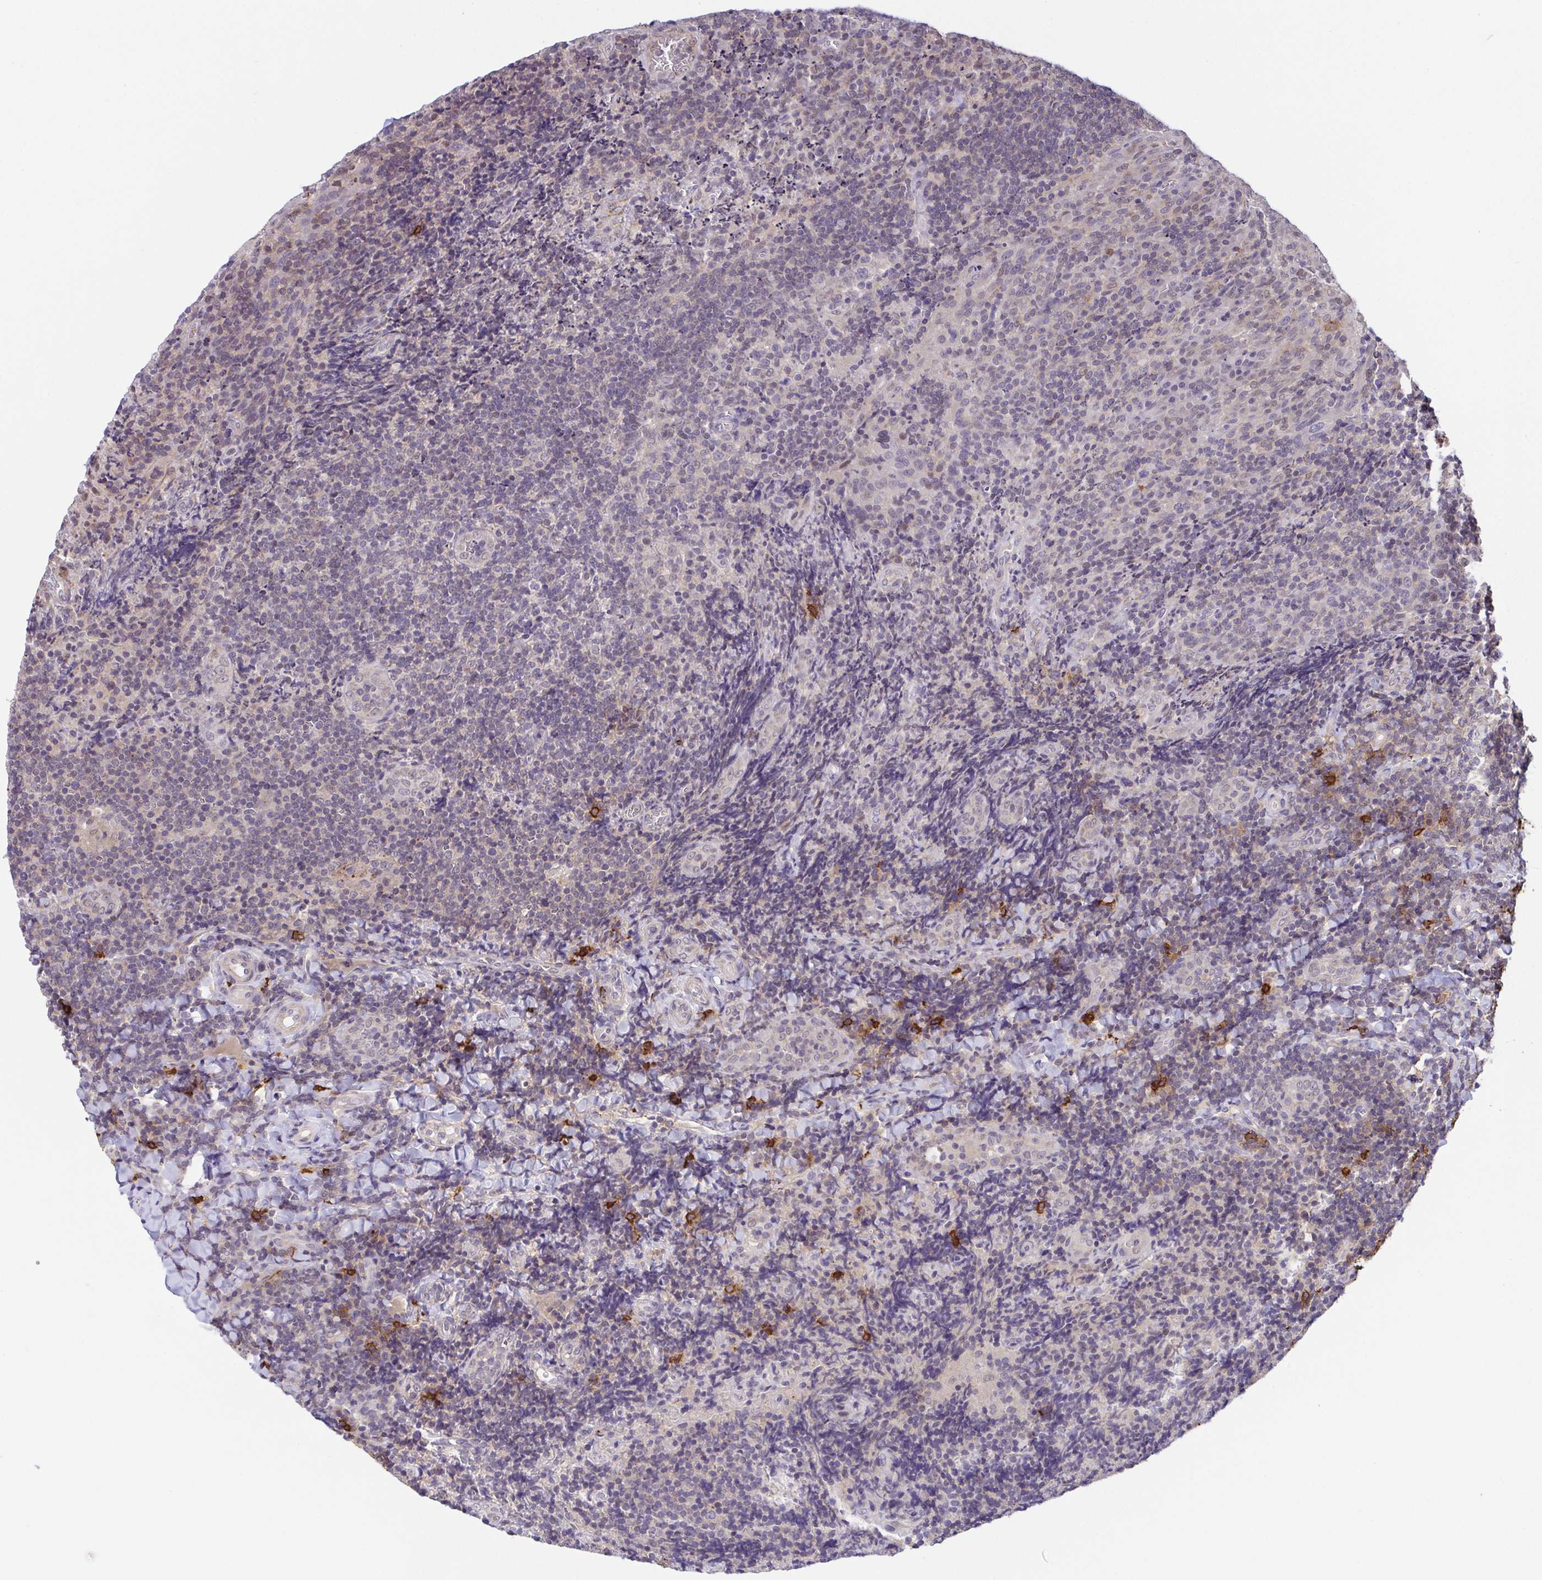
{"staining": {"intensity": "negative", "quantity": "none", "location": "none"}, "tissue": "tonsil", "cell_type": "Germinal center cells", "image_type": "normal", "snomed": [{"axis": "morphology", "description": "Normal tissue, NOS"}, {"axis": "topography", "description": "Tonsil"}], "caption": "IHC histopathology image of unremarkable human tonsil stained for a protein (brown), which shows no staining in germinal center cells. Nuclei are stained in blue.", "gene": "PREPL", "patient": {"sex": "male", "age": 17}}